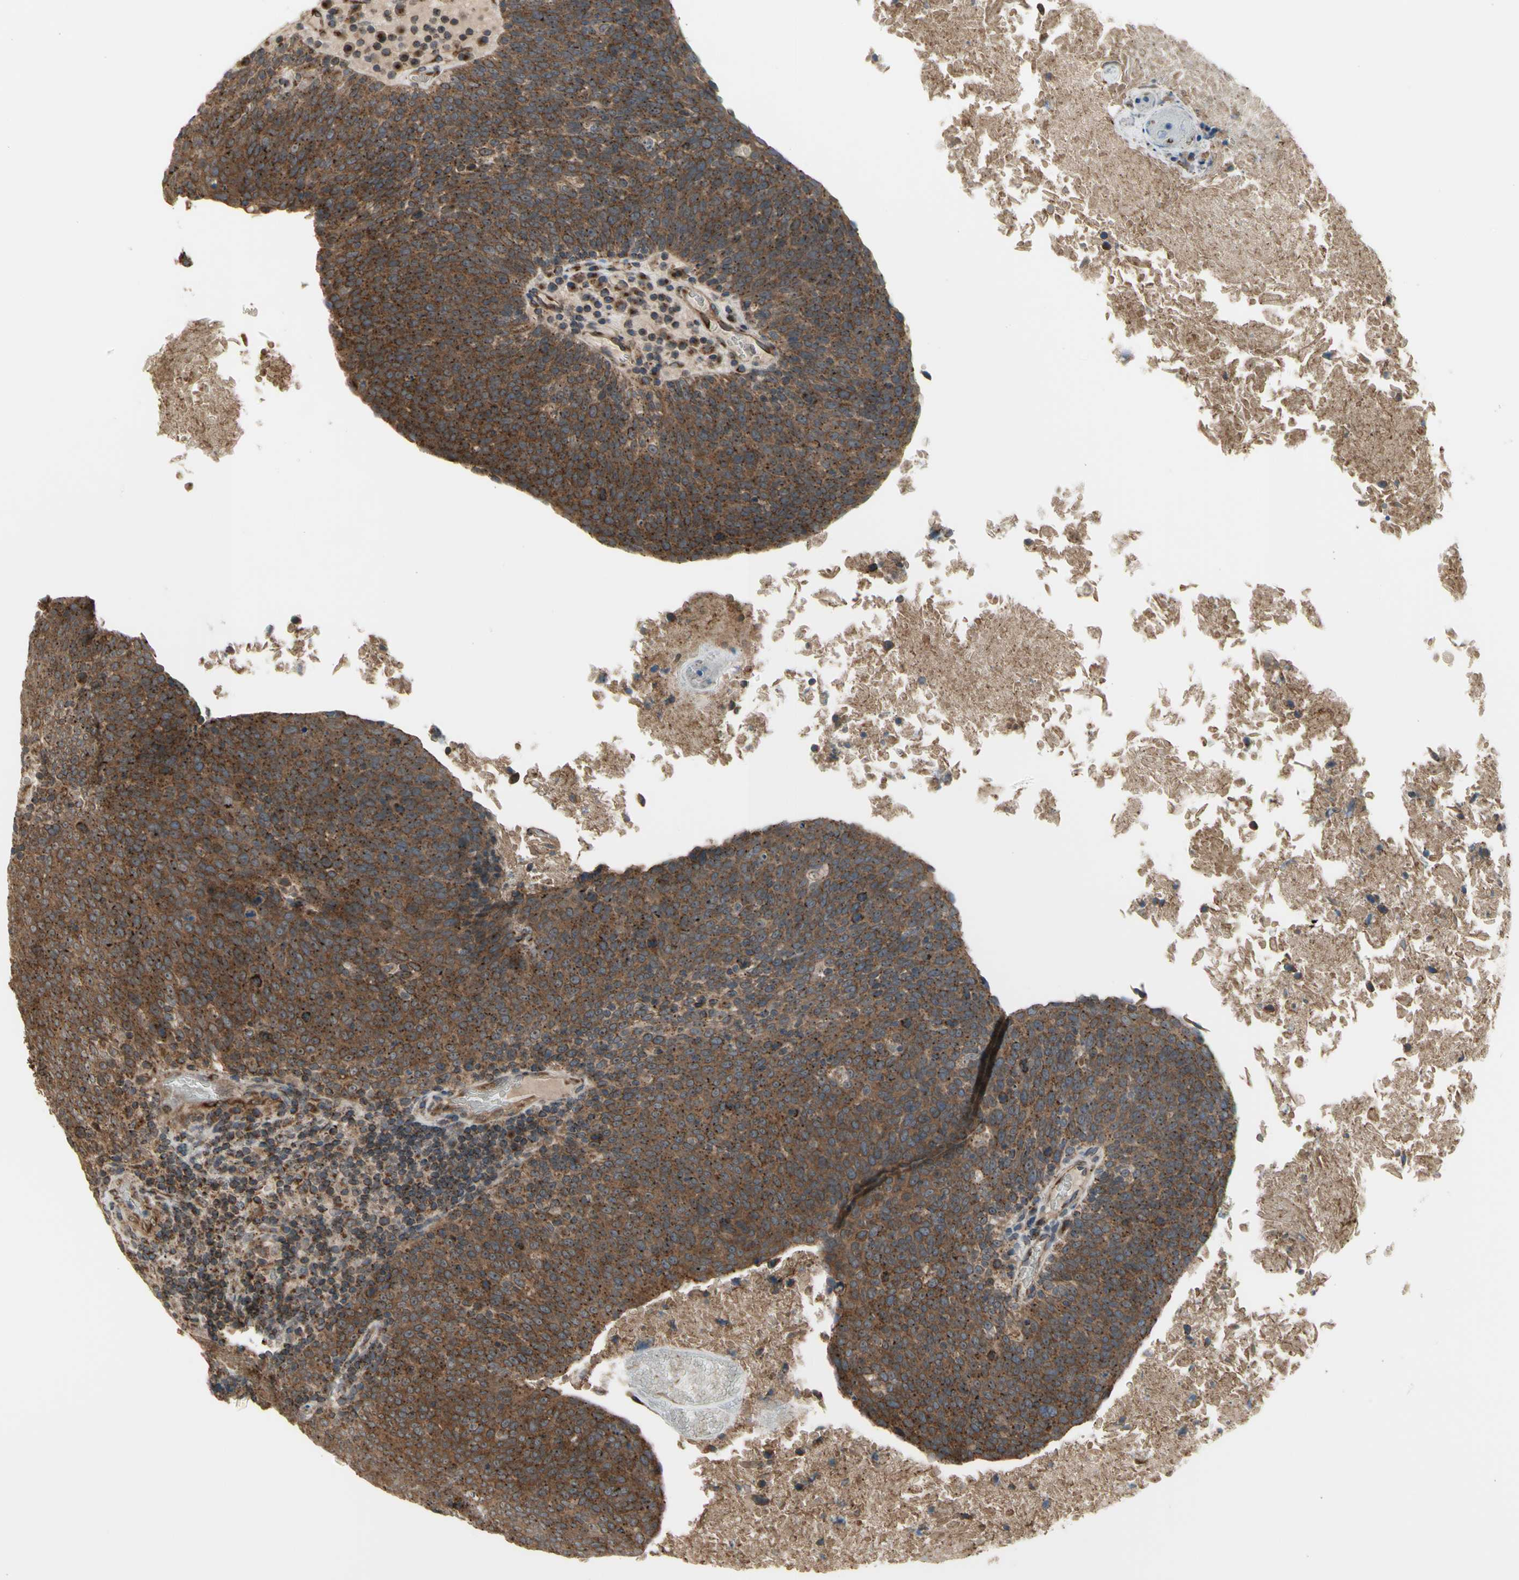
{"staining": {"intensity": "strong", "quantity": ">75%", "location": "cytoplasmic/membranous"}, "tissue": "head and neck cancer", "cell_type": "Tumor cells", "image_type": "cancer", "snomed": [{"axis": "morphology", "description": "Squamous cell carcinoma, NOS"}, {"axis": "morphology", "description": "Squamous cell carcinoma, metastatic, NOS"}, {"axis": "topography", "description": "Lymph node"}, {"axis": "topography", "description": "Head-Neck"}], "caption": "IHC of human head and neck cancer (squamous cell carcinoma) demonstrates high levels of strong cytoplasmic/membranous expression in approximately >75% of tumor cells.", "gene": "SLC39A9", "patient": {"sex": "male", "age": 62}}